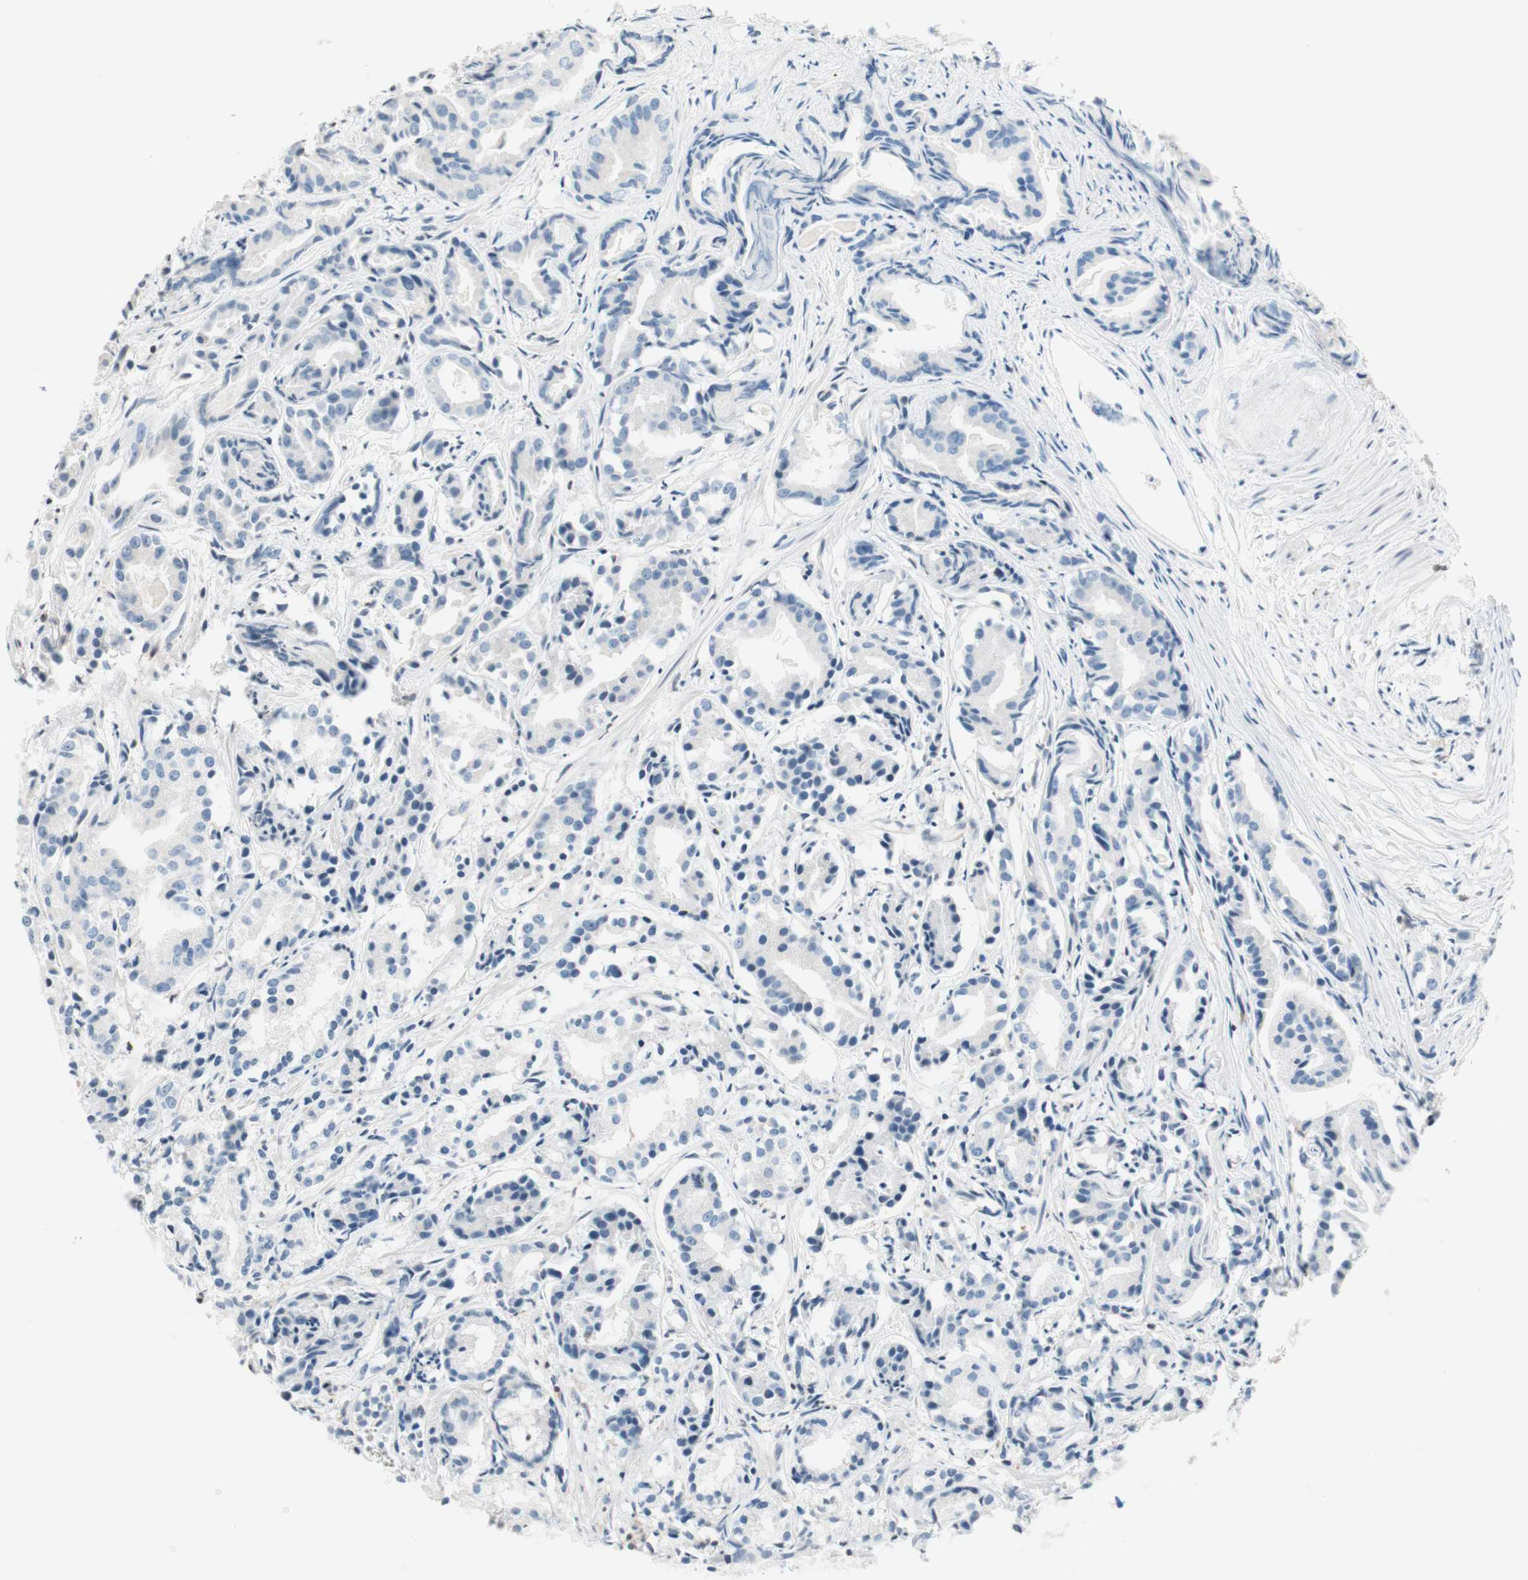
{"staining": {"intensity": "negative", "quantity": "none", "location": "none"}, "tissue": "prostate cancer", "cell_type": "Tumor cells", "image_type": "cancer", "snomed": [{"axis": "morphology", "description": "Adenocarcinoma, Low grade"}, {"axis": "topography", "description": "Prostate"}], "caption": "Immunohistochemistry (IHC) photomicrograph of human prostate cancer stained for a protein (brown), which reveals no expression in tumor cells.", "gene": "WIPF1", "patient": {"sex": "male", "age": 72}}